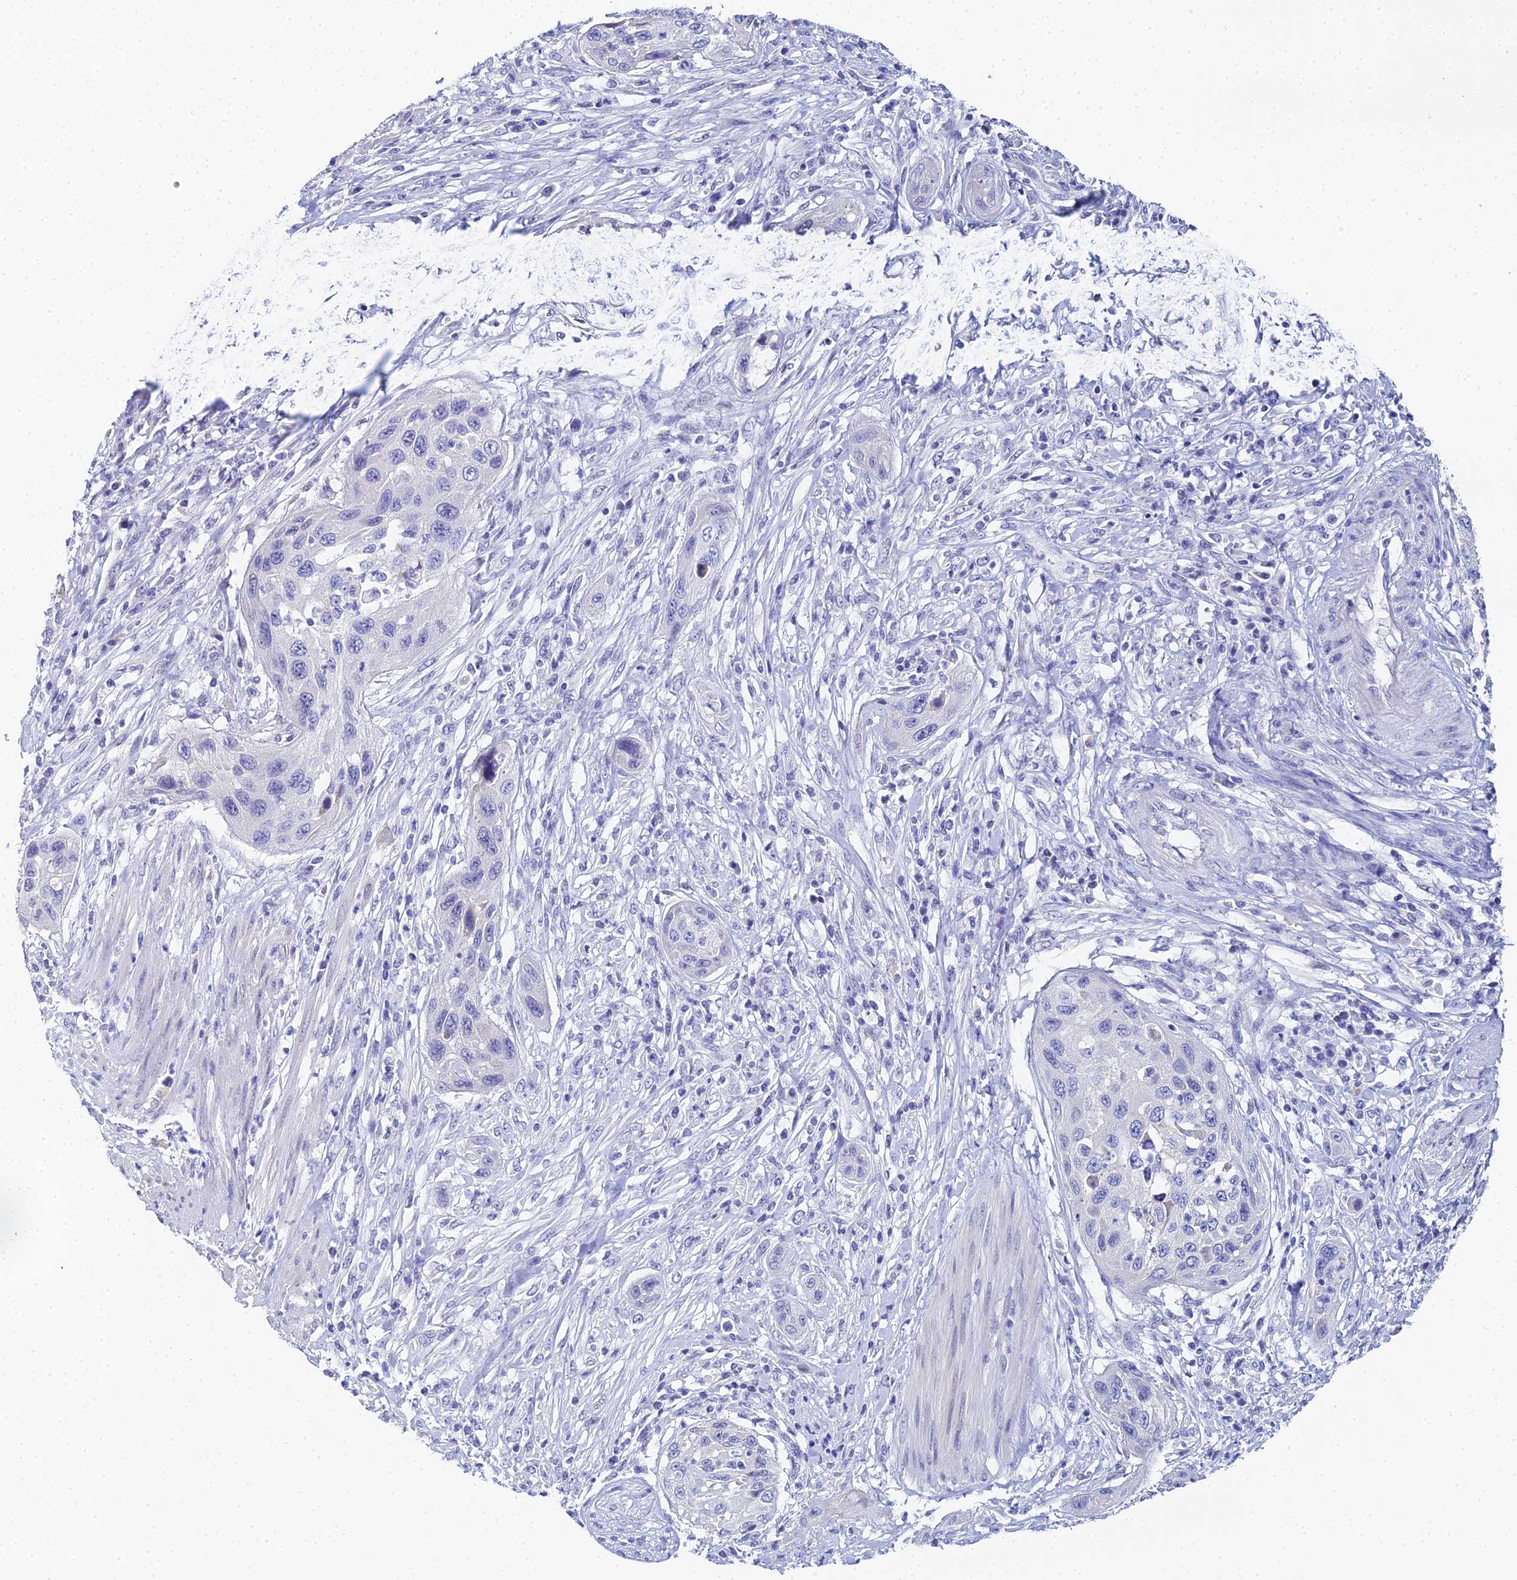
{"staining": {"intensity": "negative", "quantity": "none", "location": "none"}, "tissue": "cervical cancer", "cell_type": "Tumor cells", "image_type": "cancer", "snomed": [{"axis": "morphology", "description": "Squamous cell carcinoma, NOS"}, {"axis": "topography", "description": "Cervix"}], "caption": "Immunohistochemical staining of squamous cell carcinoma (cervical) reveals no significant positivity in tumor cells.", "gene": "OCM", "patient": {"sex": "female", "age": 42}}